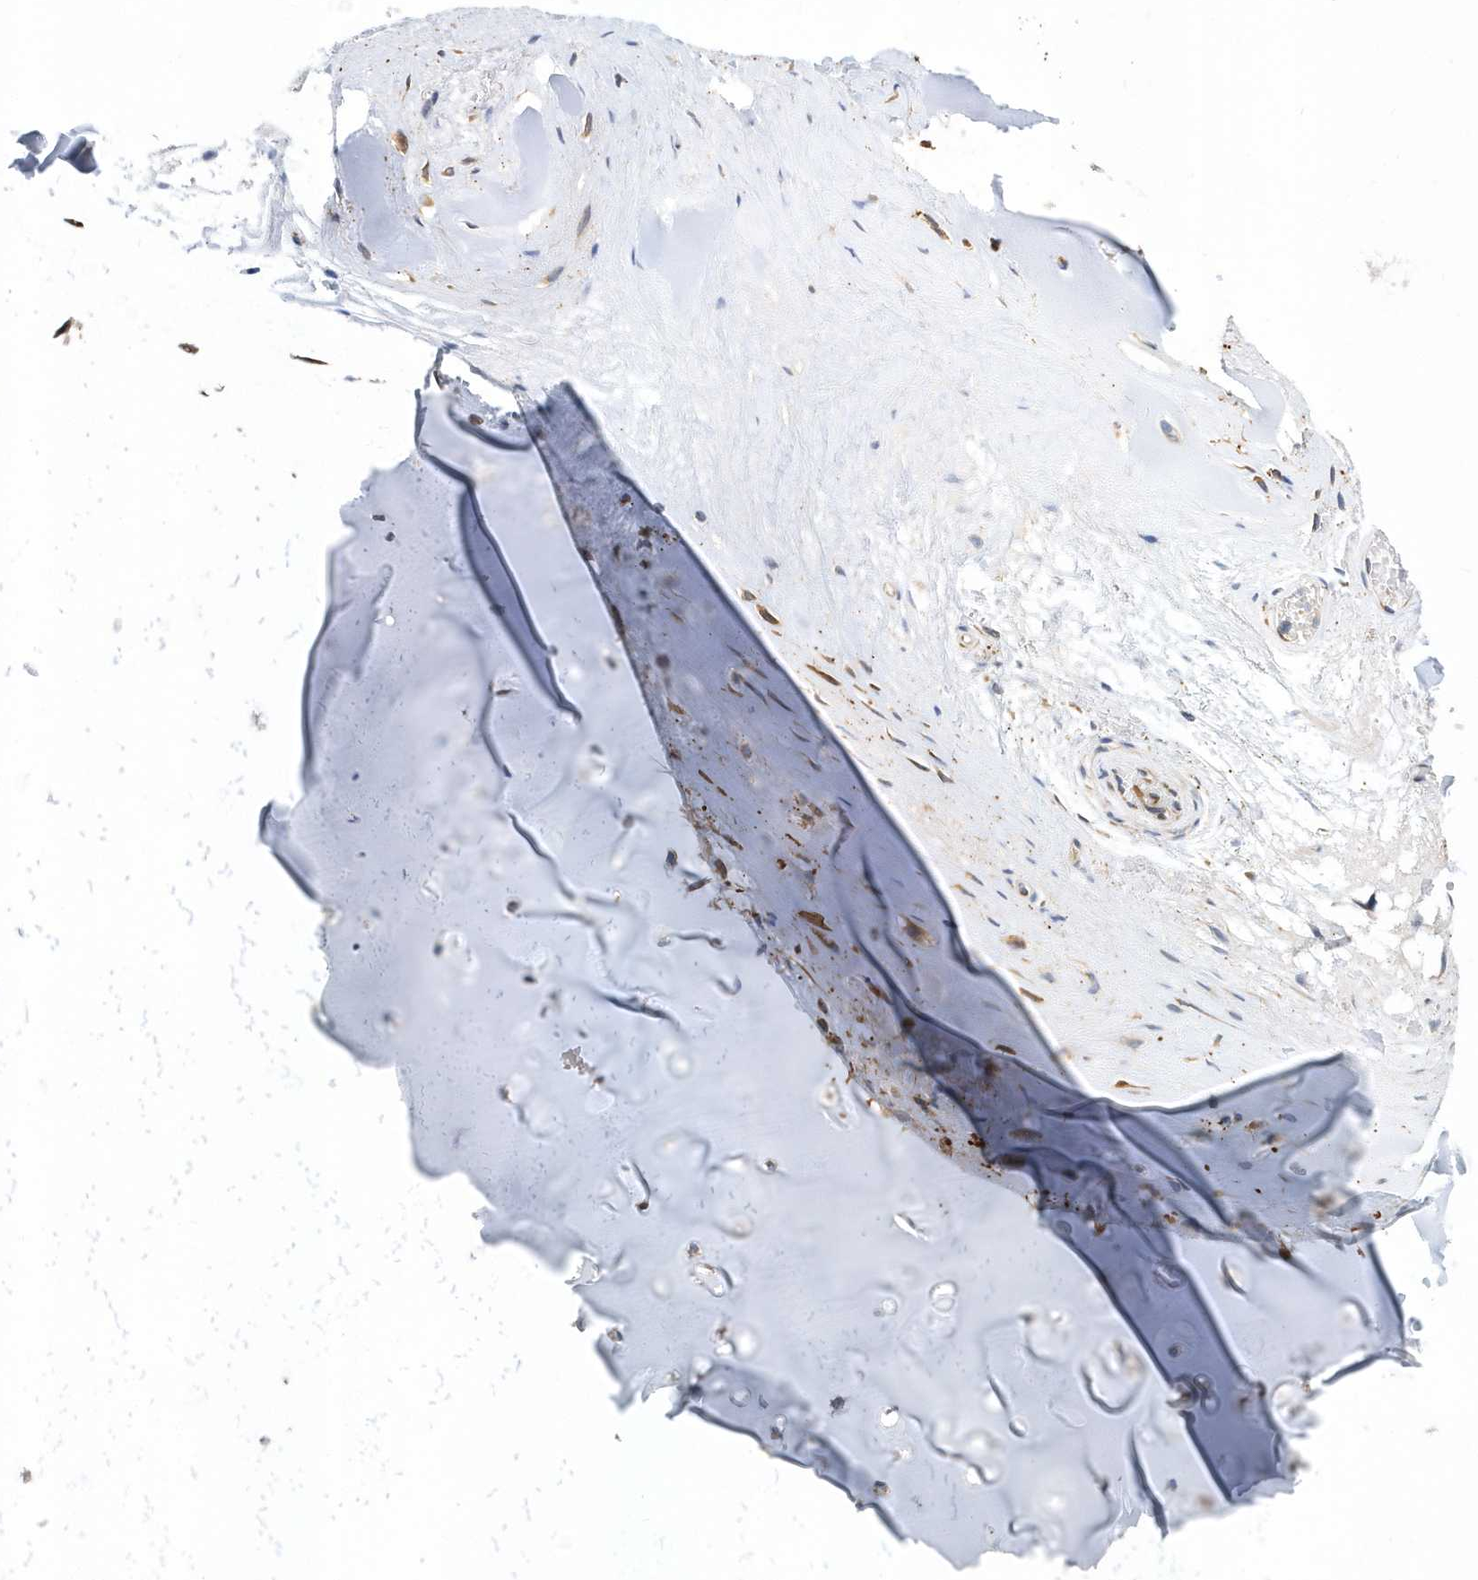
{"staining": {"intensity": "negative", "quantity": "none", "location": "none"}, "tissue": "adipose tissue", "cell_type": "Adipocytes", "image_type": "normal", "snomed": [{"axis": "morphology", "description": "Normal tissue, NOS"}, {"axis": "morphology", "description": "Basal cell carcinoma"}, {"axis": "topography", "description": "Cartilage tissue"}, {"axis": "topography", "description": "Nasopharynx"}, {"axis": "topography", "description": "Oral tissue"}], "caption": "High magnification brightfield microscopy of unremarkable adipose tissue stained with DAB (3,3'-diaminobenzidine) (brown) and counterstained with hematoxylin (blue): adipocytes show no significant staining.", "gene": "VWA5B2", "patient": {"sex": "female", "age": 77}}